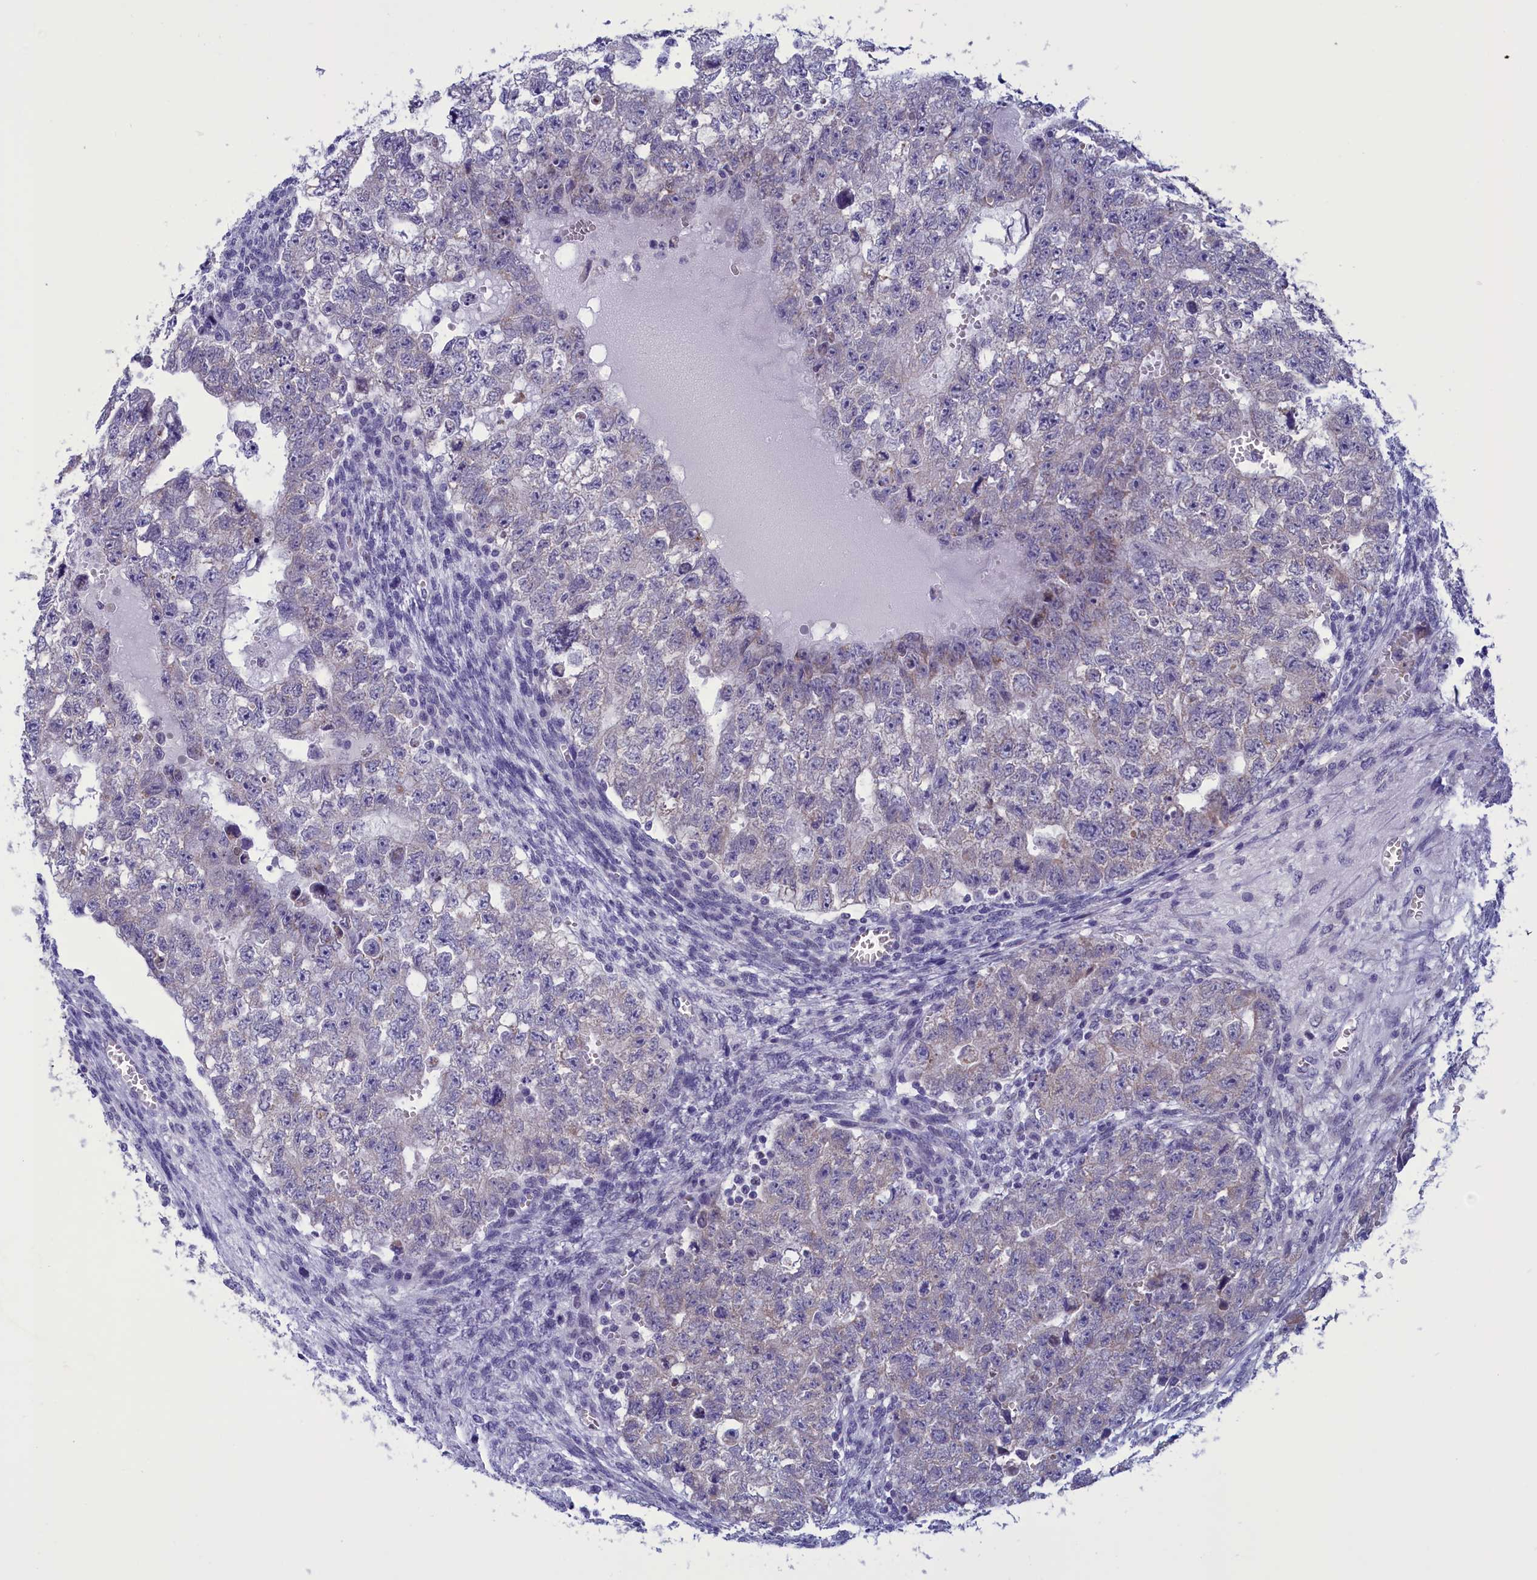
{"staining": {"intensity": "negative", "quantity": "none", "location": "none"}, "tissue": "testis cancer", "cell_type": "Tumor cells", "image_type": "cancer", "snomed": [{"axis": "morphology", "description": "Seminoma, NOS"}, {"axis": "morphology", "description": "Carcinoma, Embryonal, NOS"}, {"axis": "topography", "description": "Testis"}], "caption": "Testis embryonal carcinoma was stained to show a protein in brown. There is no significant positivity in tumor cells.", "gene": "PARS2", "patient": {"sex": "male", "age": 38}}